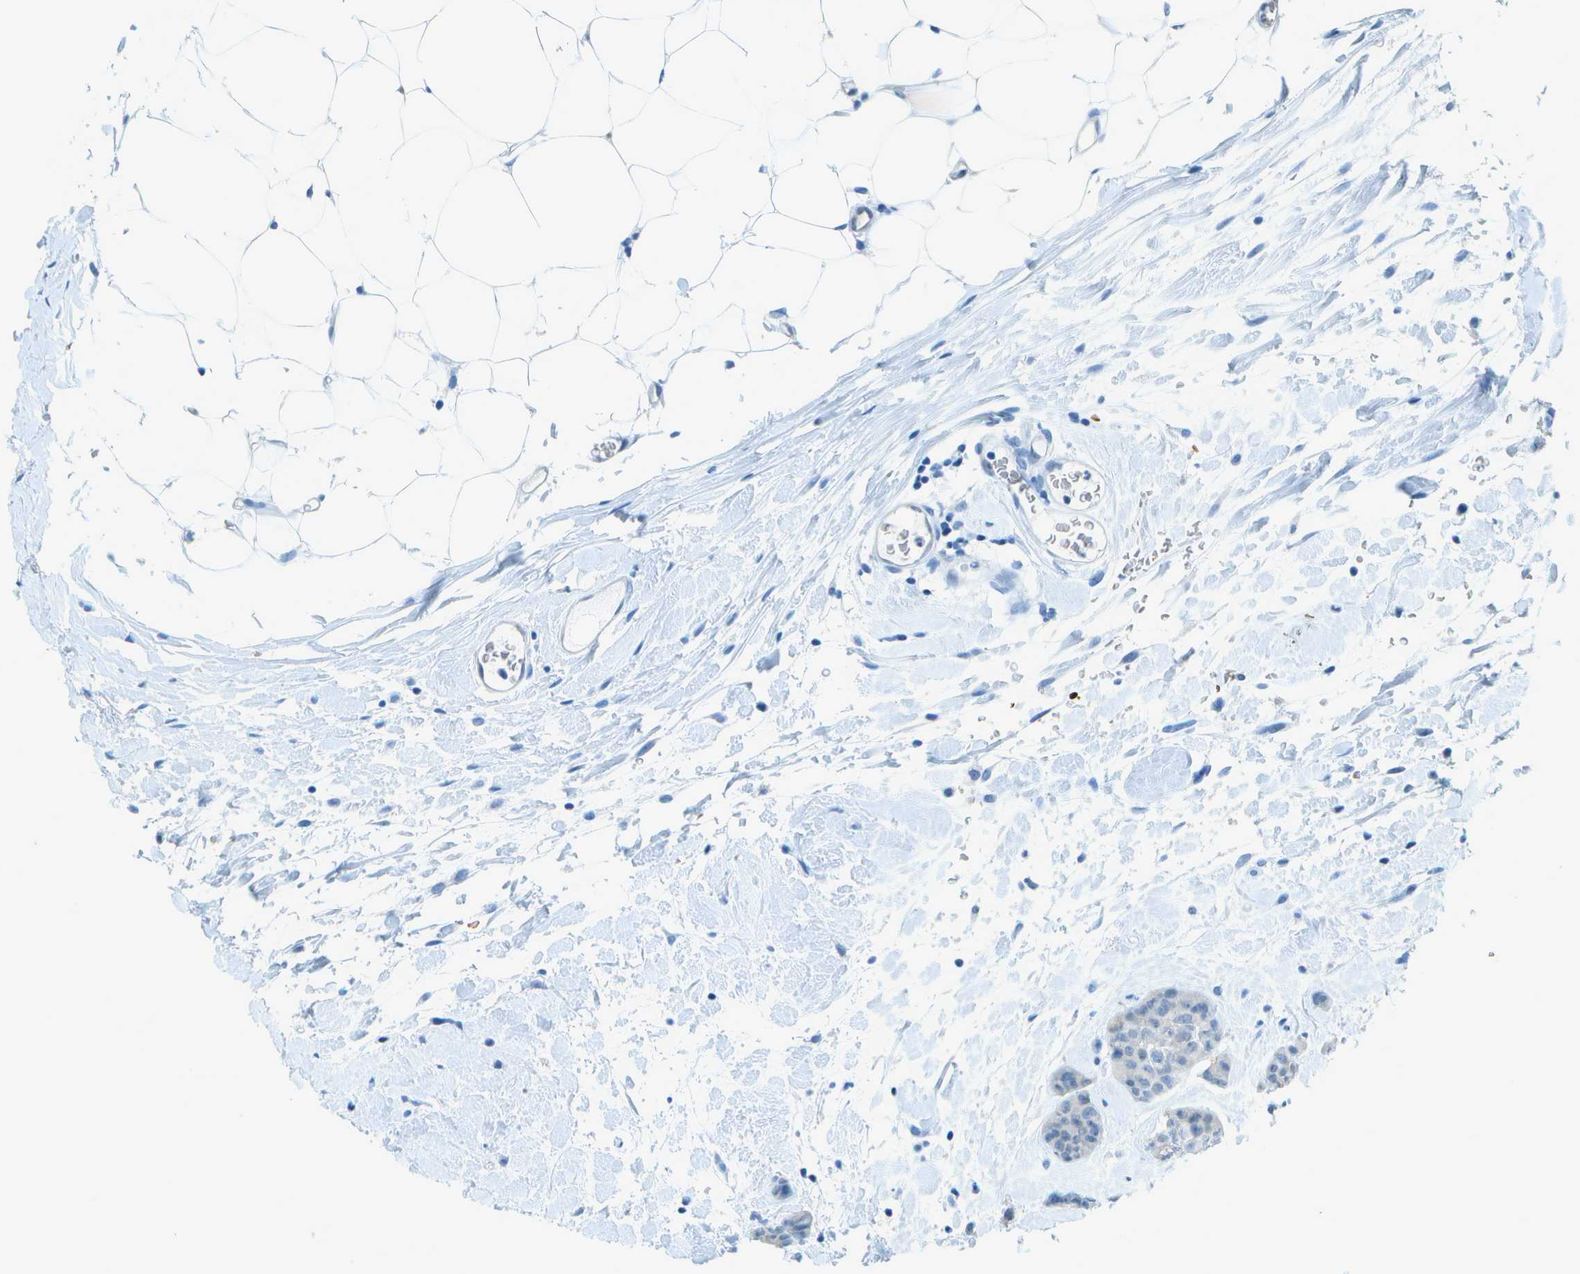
{"staining": {"intensity": "negative", "quantity": "none", "location": "none"}, "tissue": "breast cancer", "cell_type": "Tumor cells", "image_type": "cancer", "snomed": [{"axis": "morphology", "description": "Normal tissue, NOS"}, {"axis": "morphology", "description": "Duct carcinoma"}, {"axis": "topography", "description": "Breast"}], "caption": "This is an immunohistochemistry histopathology image of breast cancer. There is no staining in tumor cells.", "gene": "ASL", "patient": {"sex": "female", "age": 40}}